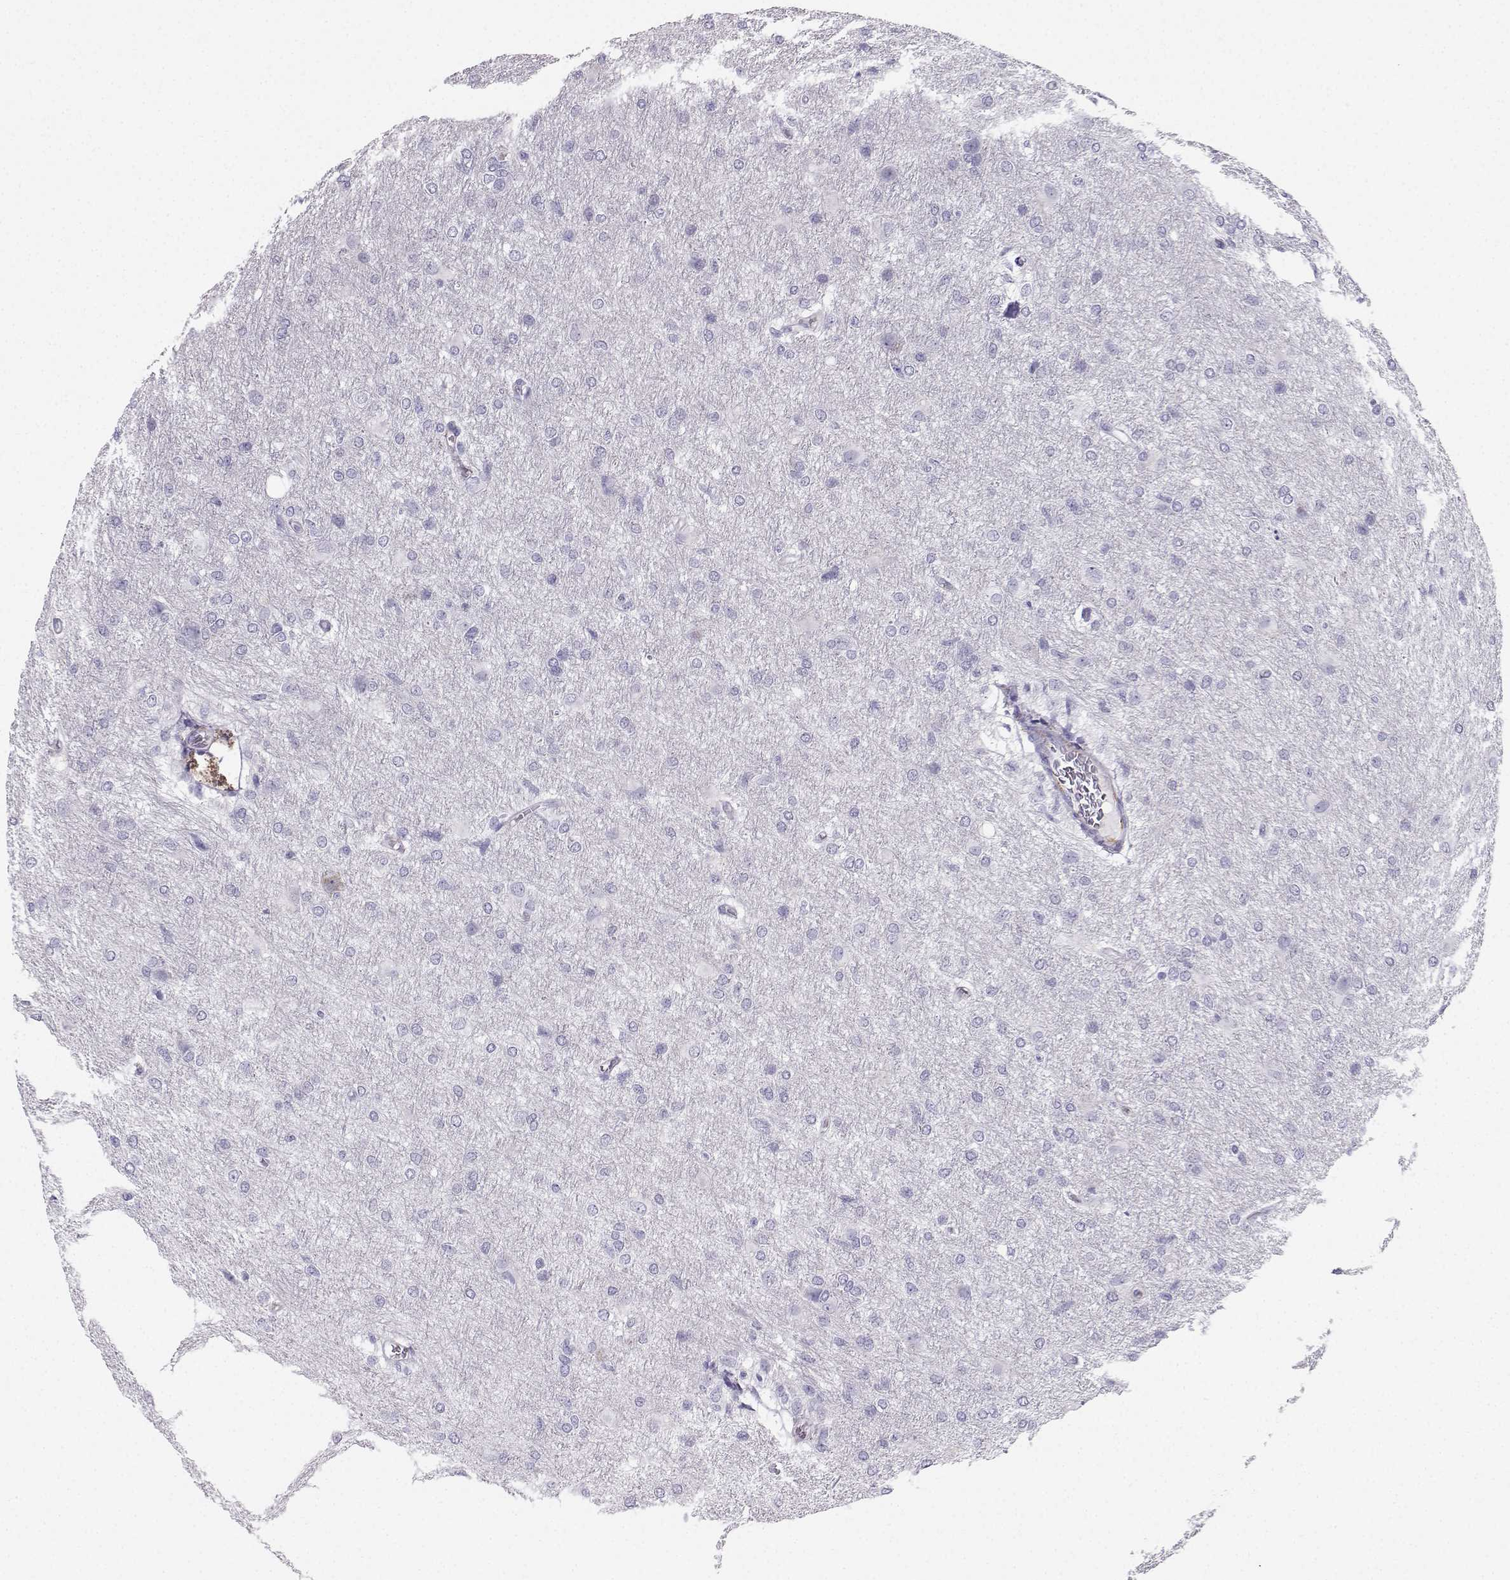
{"staining": {"intensity": "negative", "quantity": "none", "location": "none"}, "tissue": "glioma", "cell_type": "Tumor cells", "image_type": "cancer", "snomed": [{"axis": "morphology", "description": "Glioma, malignant, High grade"}, {"axis": "topography", "description": "Brain"}], "caption": "A photomicrograph of glioma stained for a protein exhibits no brown staining in tumor cells.", "gene": "IQCD", "patient": {"sex": "male", "age": 68}}